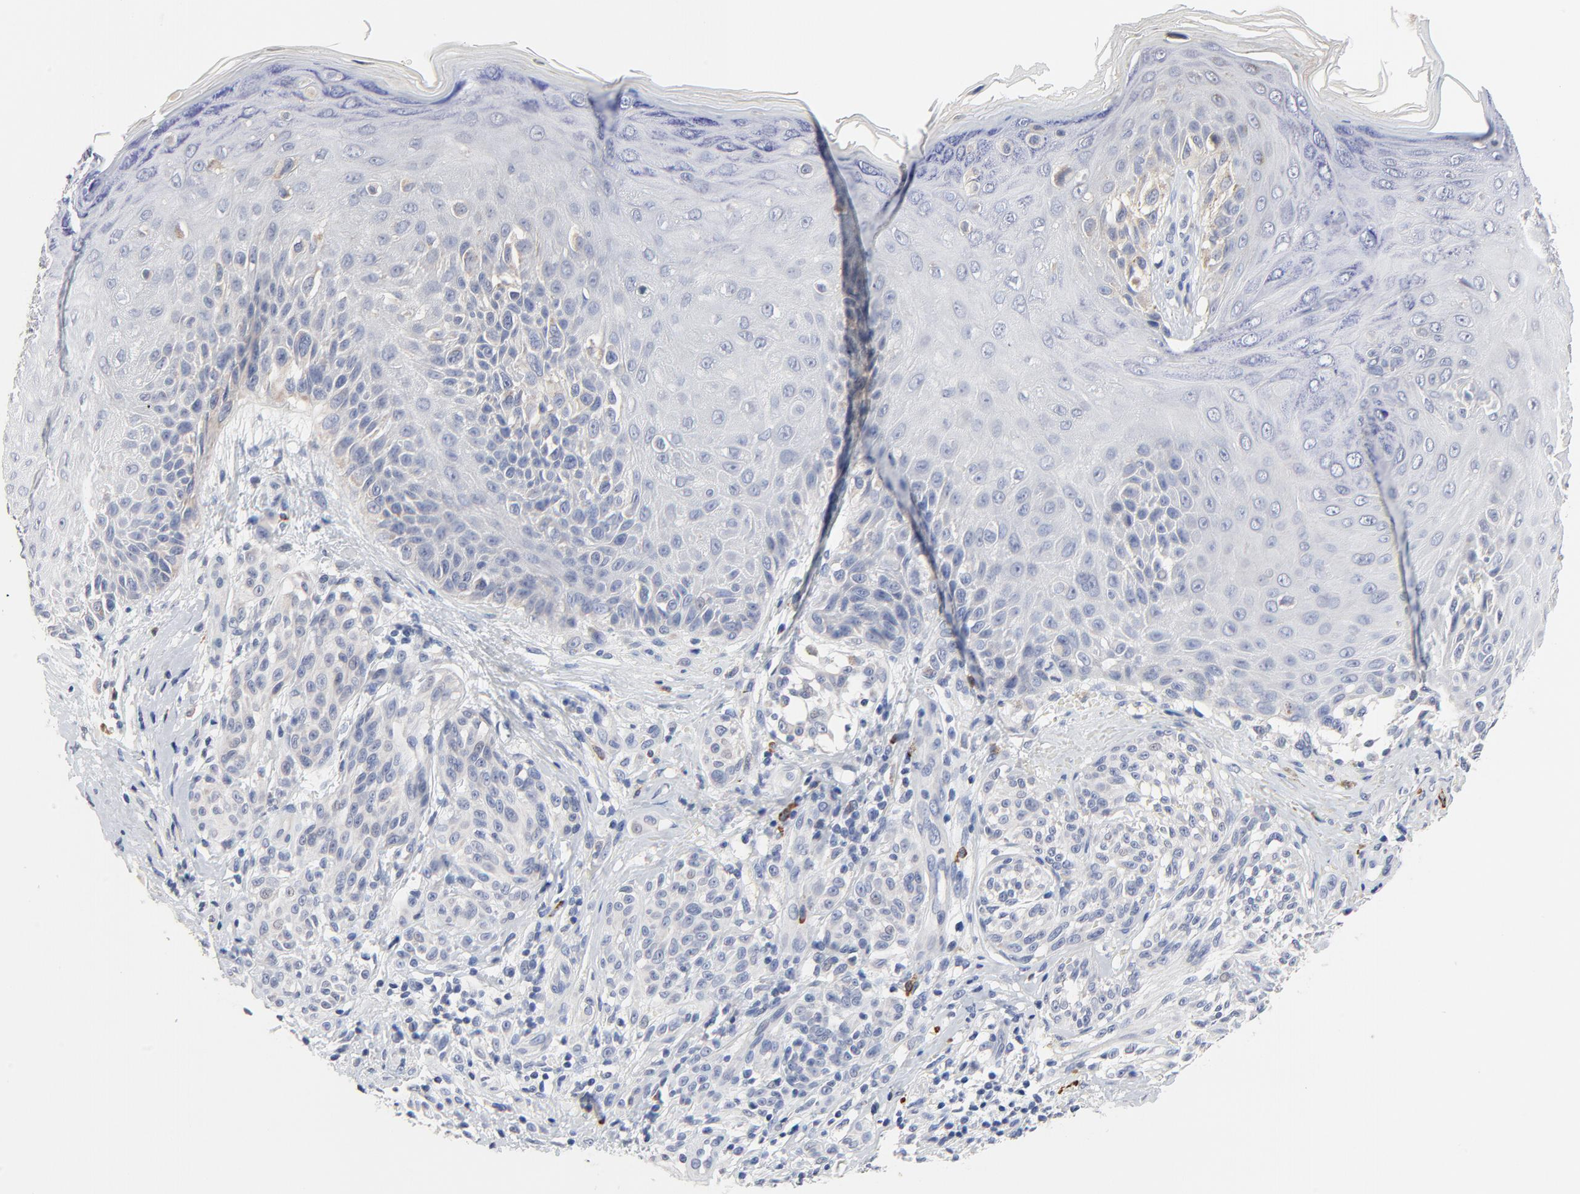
{"staining": {"intensity": "negative", "quantity": "none", "location": "none"}, "tissue": "melanoma", "cell_type": "Tumor cells", "image_type": "cancer", "snomed": [{"axis": "morphology", "description": "Malignant melanoma, NOS"}, {"axis": "topography", "description": "Skin"}], "caption": "Immunohistochemistry (IHC) photomicrograph of neoplastic tissue: human malignant melanoma stained with DAB reveals no significant protein staining in tumor cells.", "gene": "FBXL5", "patient": {"sex": "male", "age": 57}}